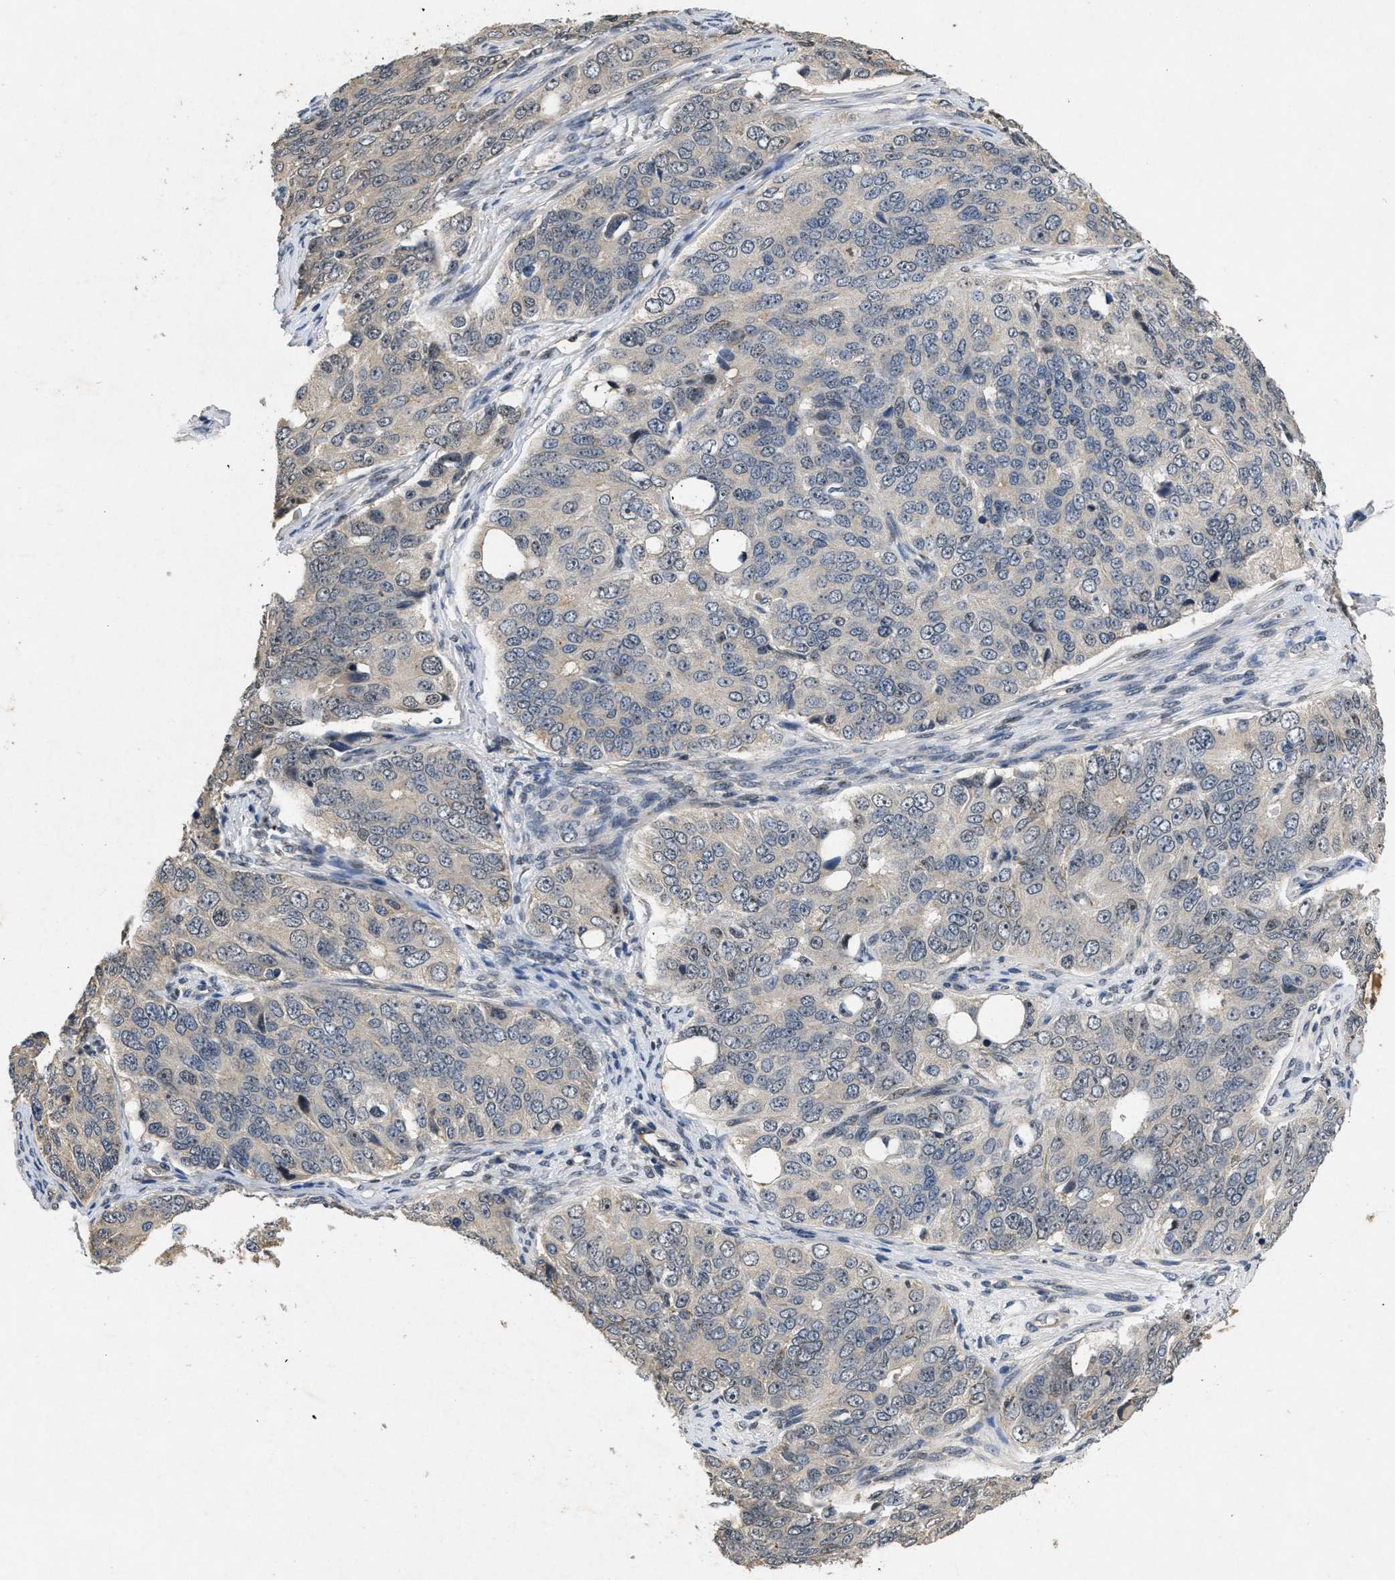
{"staining": {"intensity": "negative", "quantity": "none", "location": "none"}, "tissue": "ovarian cancer", "cell_type": "Tumor cells", "image_type": "cancer", "snomed": [{"axis": "morphology", "description": "Carcinoma, endometroid"}, {"axis": "topography", "description": "Ovary"}], "caption": "Immunohistochemistry (IHC) of human ovarian endometroid carcinoma reveals no positivity in tumor cells.", "gene": "PAPOLG", "patient": {"sex": "female", "age": 51}}